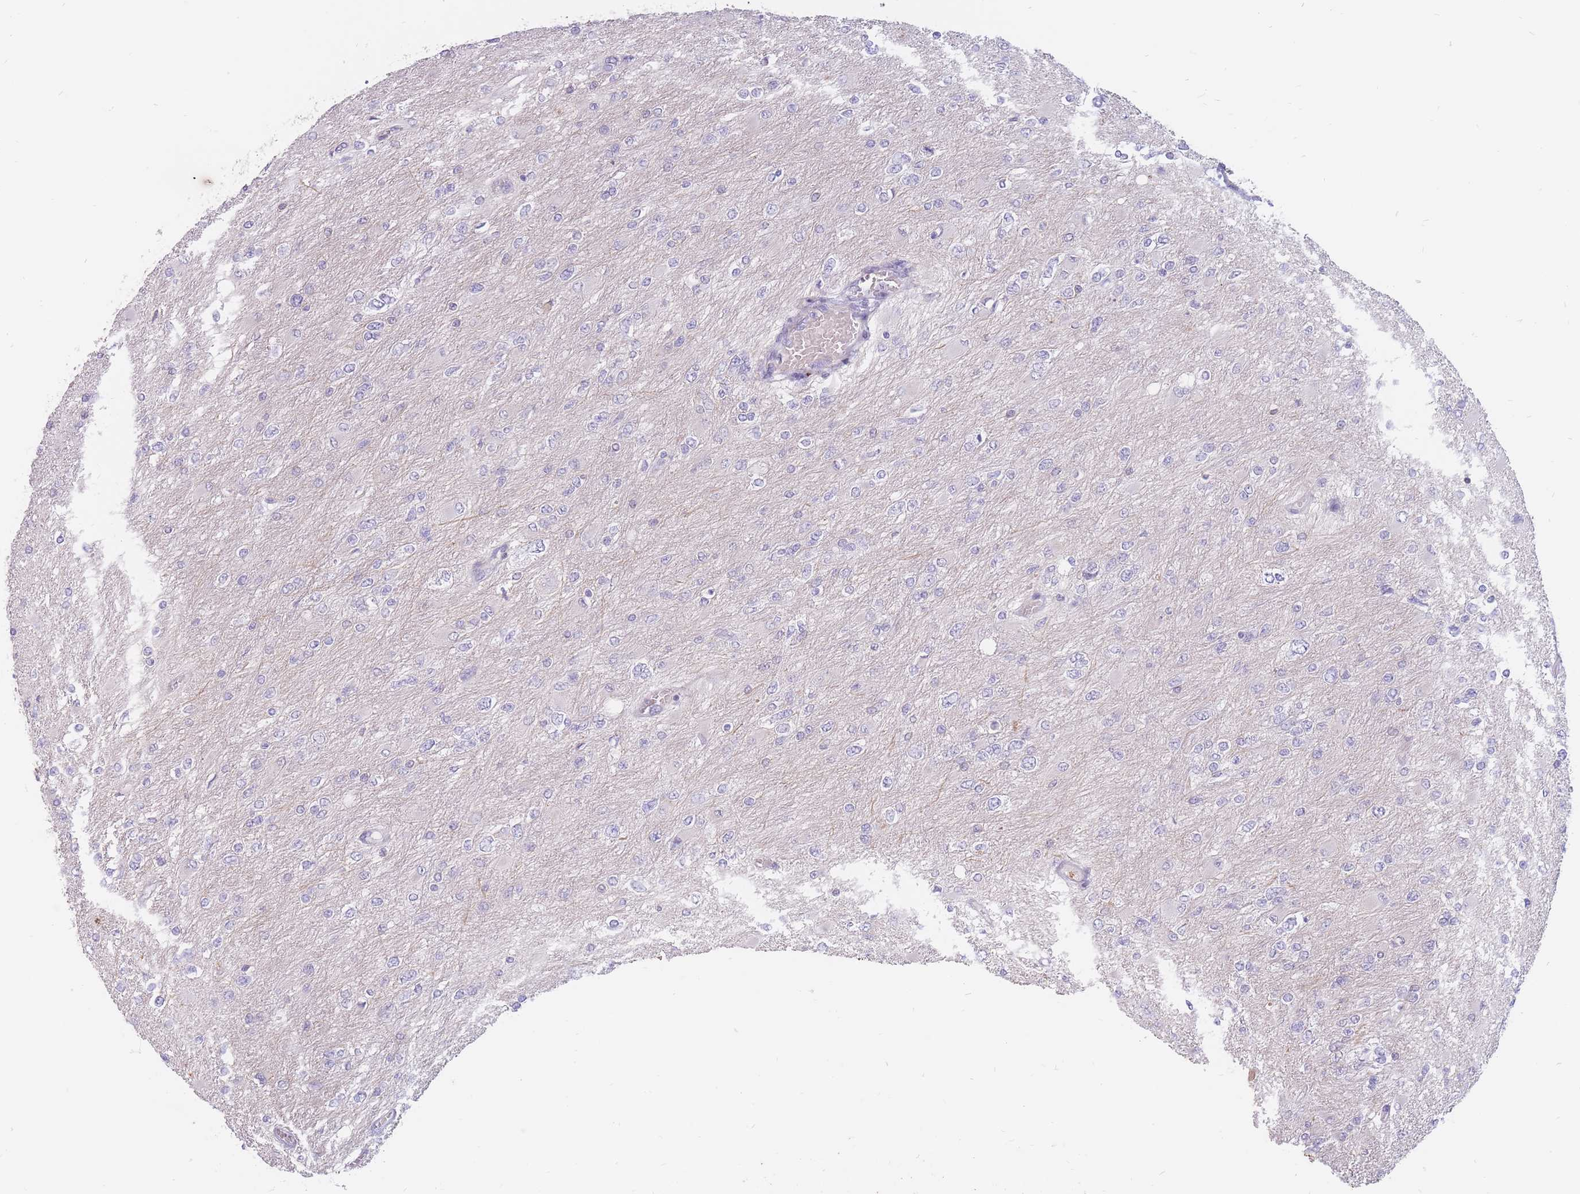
{"staining": {"intensity": "negative", "quantity": "none", "location": "none"}, "tissue": "glioma", "cell_type": "Tumor cells", "image_type": "cancer", "snomed": [{"axis": "morphology", "description": "Glioma, malignant, High grade"}, {"axis": "topography", "description": "Cerebral cortex"}], "caption": "This is a photomicrograph of immunohistochemistry staining of malignant glioma (high-grade), which shows no staining in tumor cells.", "gene": "PTGDR", "patient": {"sex": "female", "age": 36}}